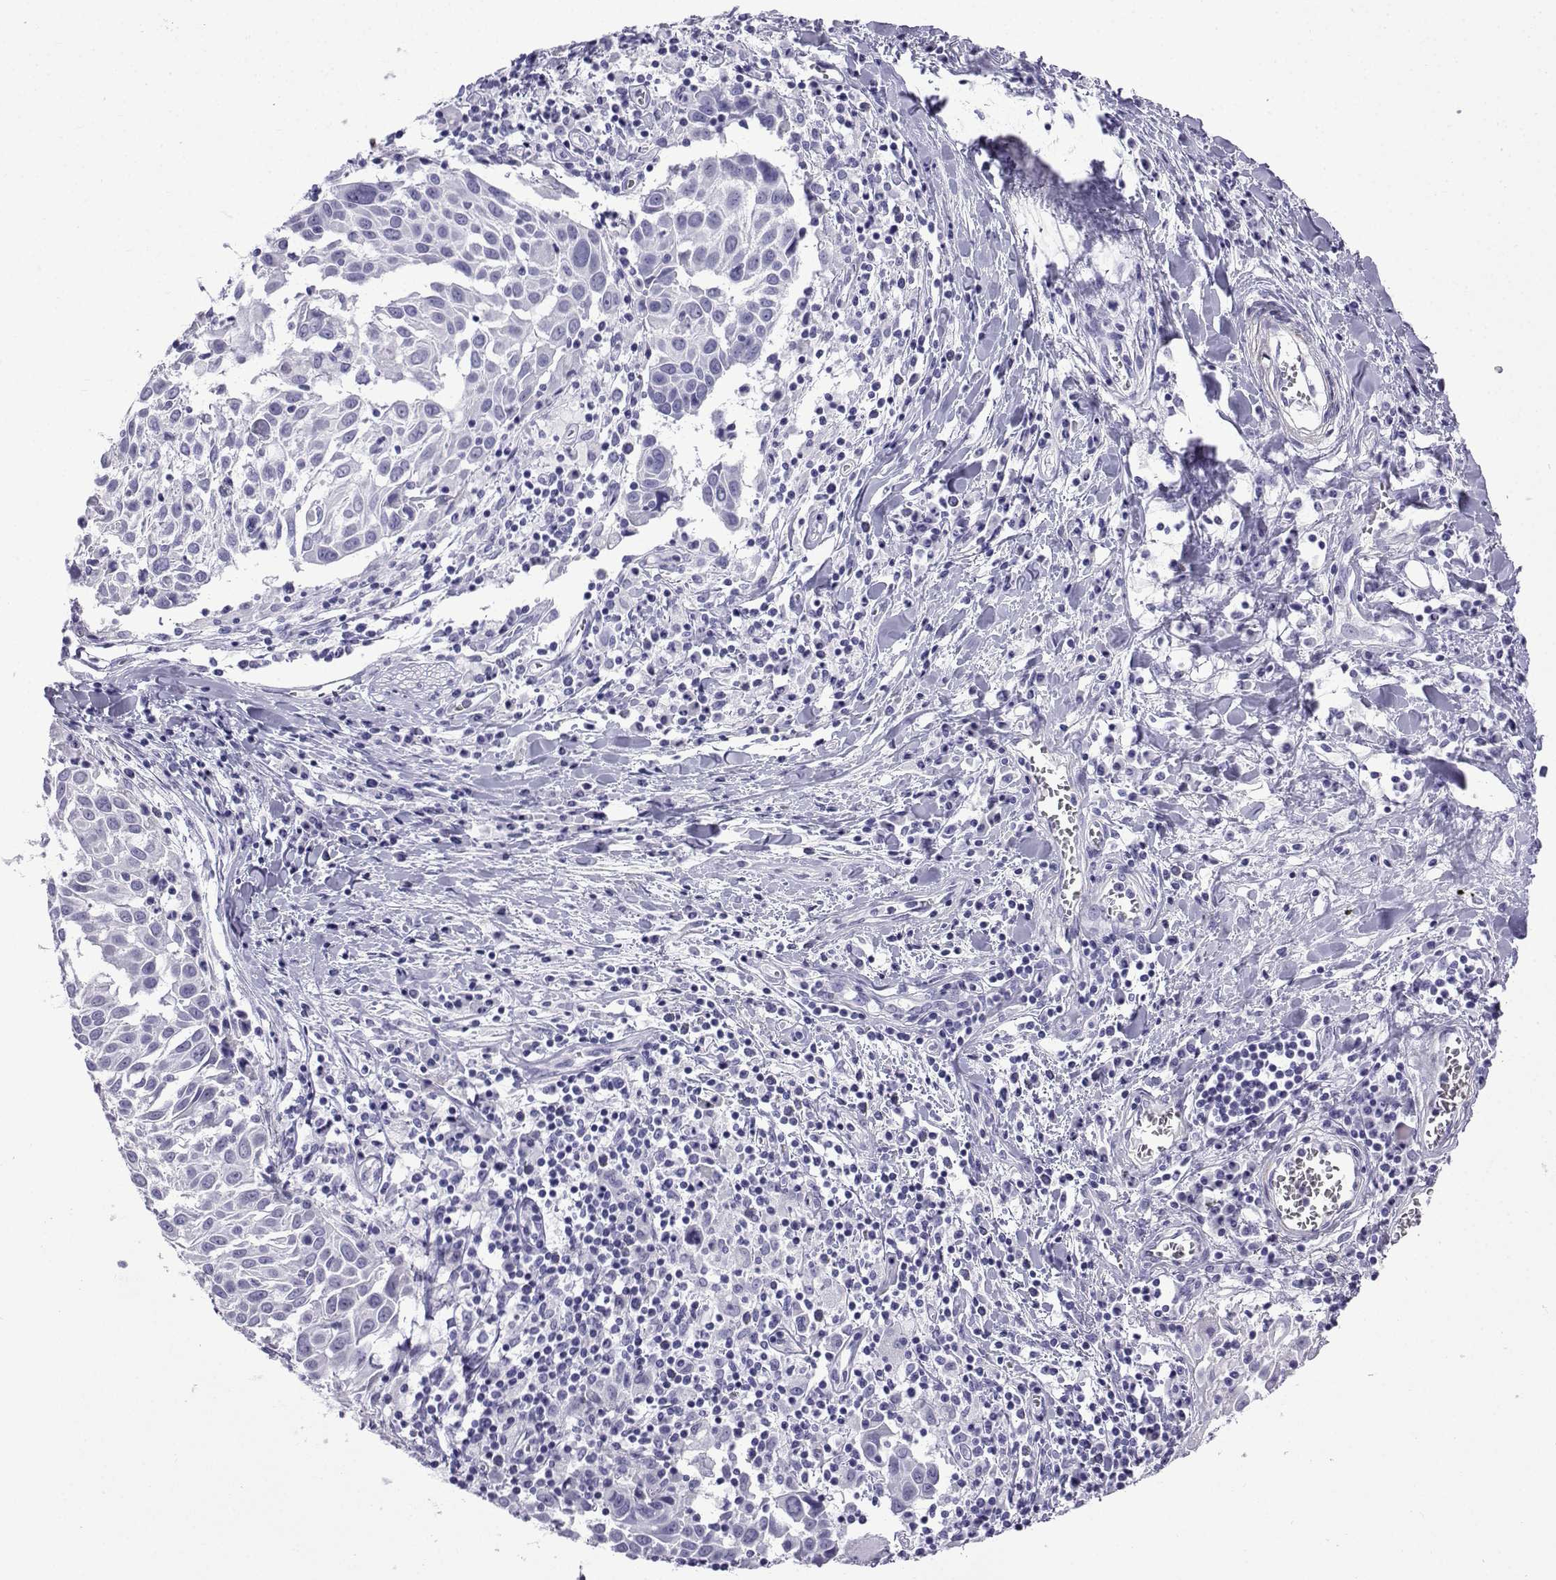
{"staining": {"intensity": "negative", "quantity": "none", "location": "none"}, "tissue": "lung cancer", "cell_type": "Tumor cells", "image_type": "cancer", "snomed": [{"axis": "morphology", "description": "Squamous cell carcinoma, NOS"}, {"axis": "topography", "description": "Lung"}], "caption": "Immunohistochemistry (IHC) micrograph of human lung cancer stained for a protein (brown), which demonstrates no staining in tumor cells.", "gene": "KCNF1", "patient": {"sex": "male", "age": 57}}